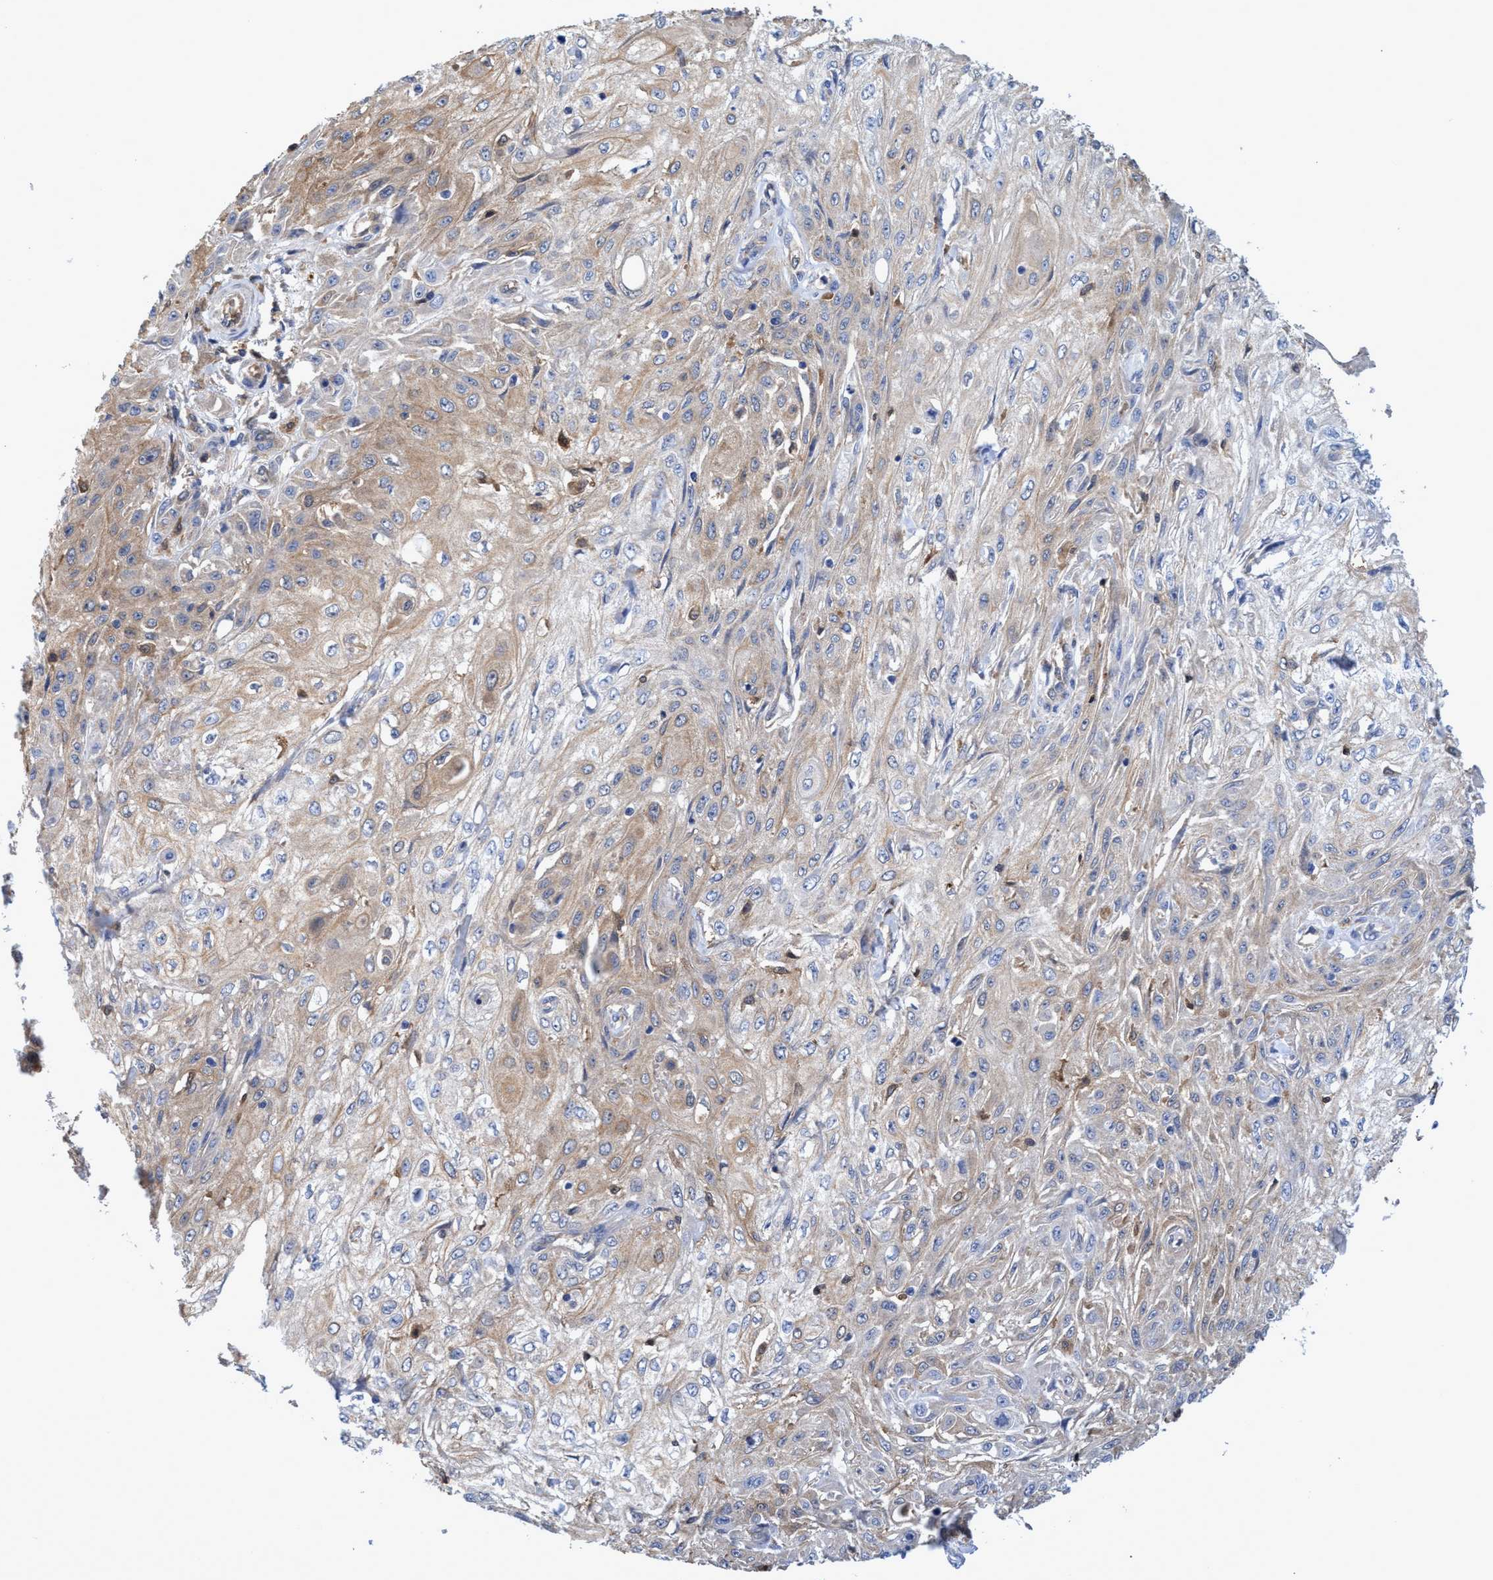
{"staining": {"intensity": "weak", "quantity": "25%-75%", "location": "cytoplasmic/membranous"}, "tissue": "skin cancer", "cell_type": "Tumor cells", "image_type": "cancer", "snomed": [{"axis": "morphology", "description": "Squamous cell carcinoma, NOS"}, {"axis": "morphology", "description": "Squamous cell carcinoma, metastatic, NOS"}, {"axis": "topography", "description": "Skin"}, {"axis": "topography", "description": "Lymph node"}], "caption": "Human skin squamous cell carcinoma stained for a protein (brown) shows weak cytoplasmic/membranous positive positivity in approximately 25%-75% of tumor cells.", "gene": "PNPO", "patient": {"sex": "male", "age": 75}}